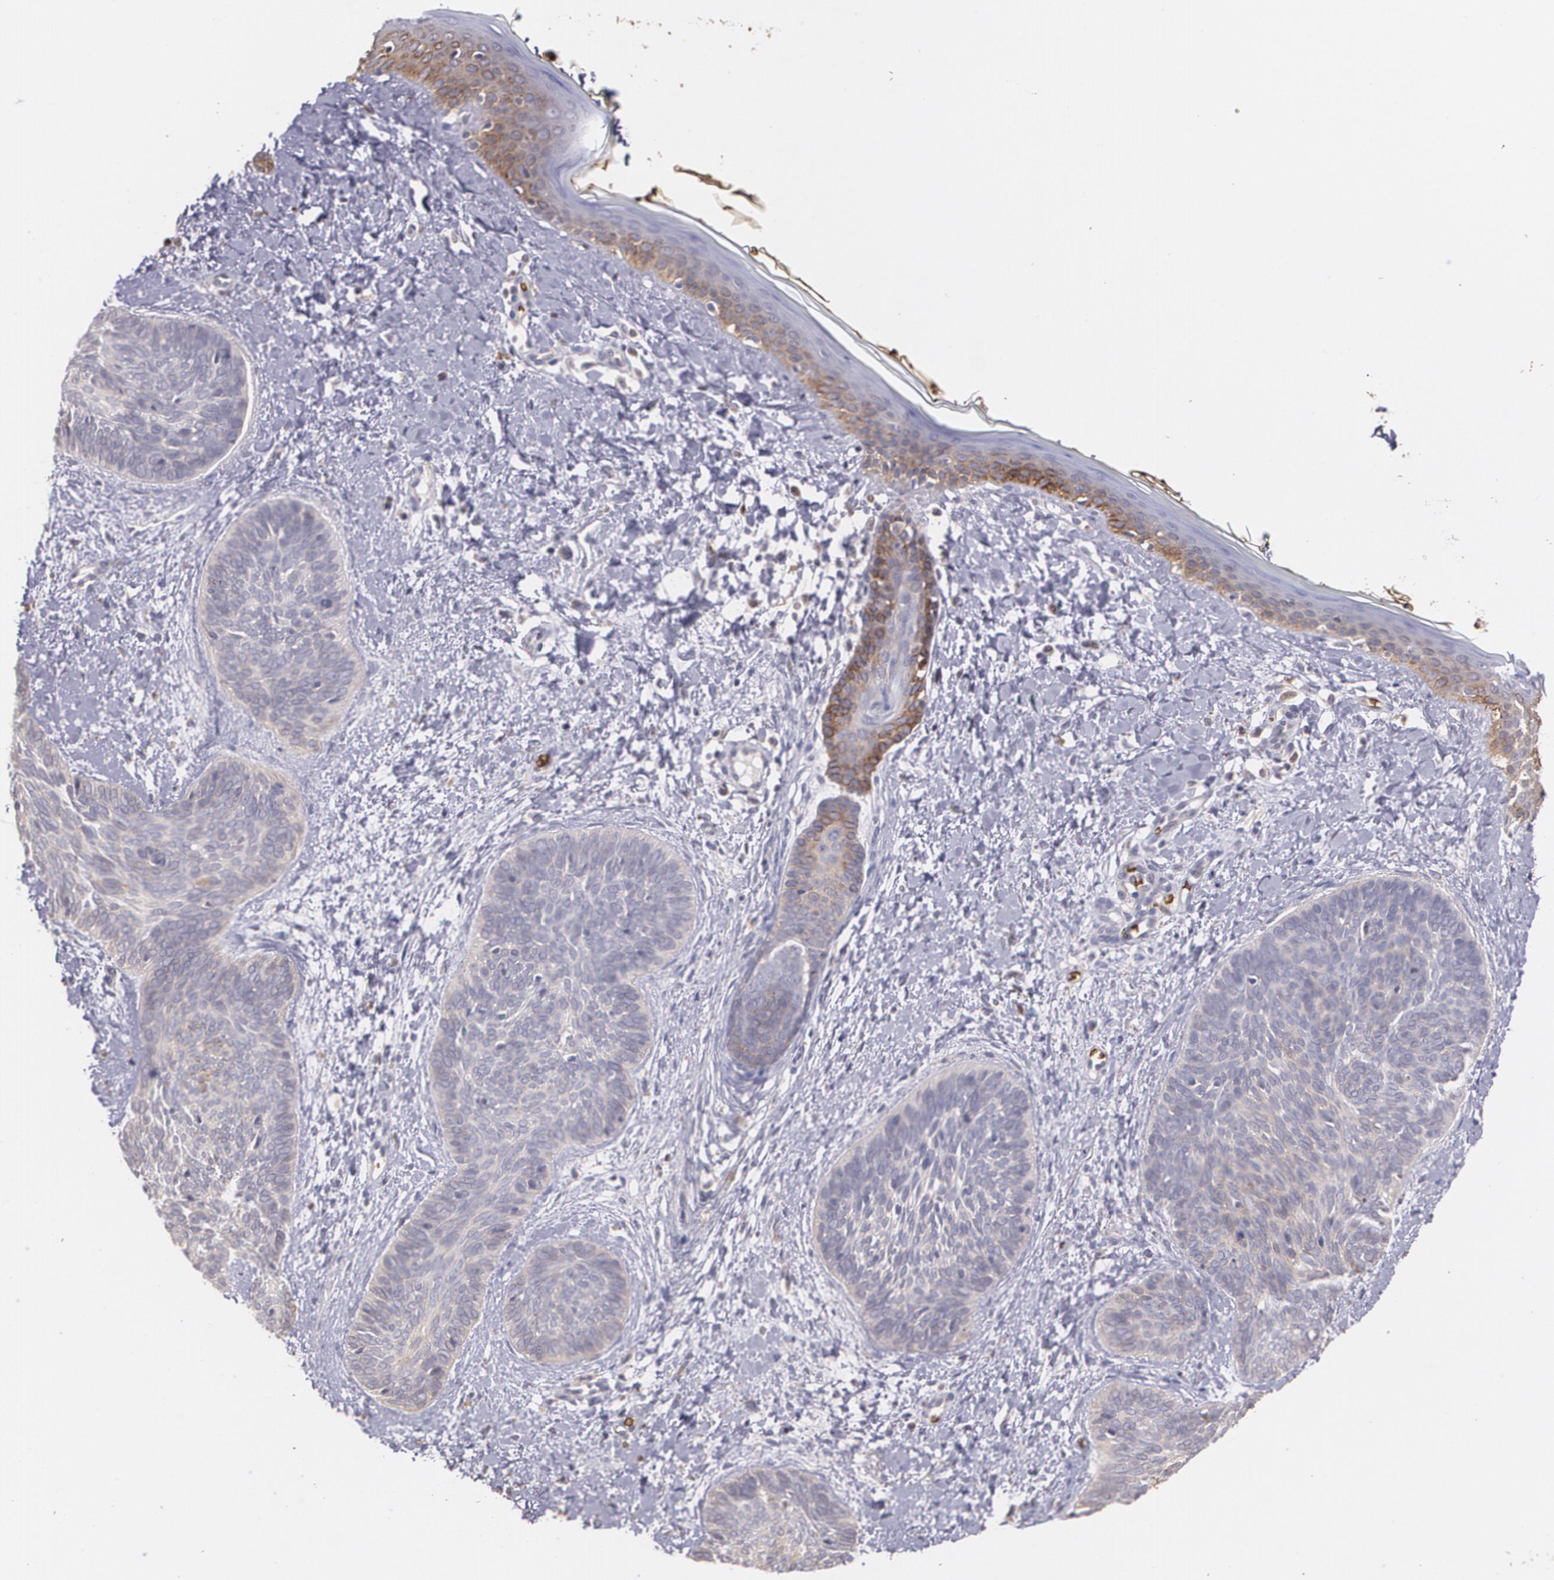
{"staining": {"intensity": "strong", "quantity": "<25%", "location": "cytoplasmic/membranous"}, "tissue": "skin cancer", "cell_type": "Tumor cells", "image_type": "cancer", "snomed": [{"axis": "morphology", "description": "Basal cell carcinoma"}, {"axis": "topography", "description": "Skin"}], "caption": "DAB (3,3'-diaminobenzidine) immunohistochemical staining of basal cell carcinoma (skin) reveals strong cytoplasmic/membranous protein staining in about <25% of tumor cells.", "gene": "SLC2A1", "patient": {"sex": "female", "age": 81}}